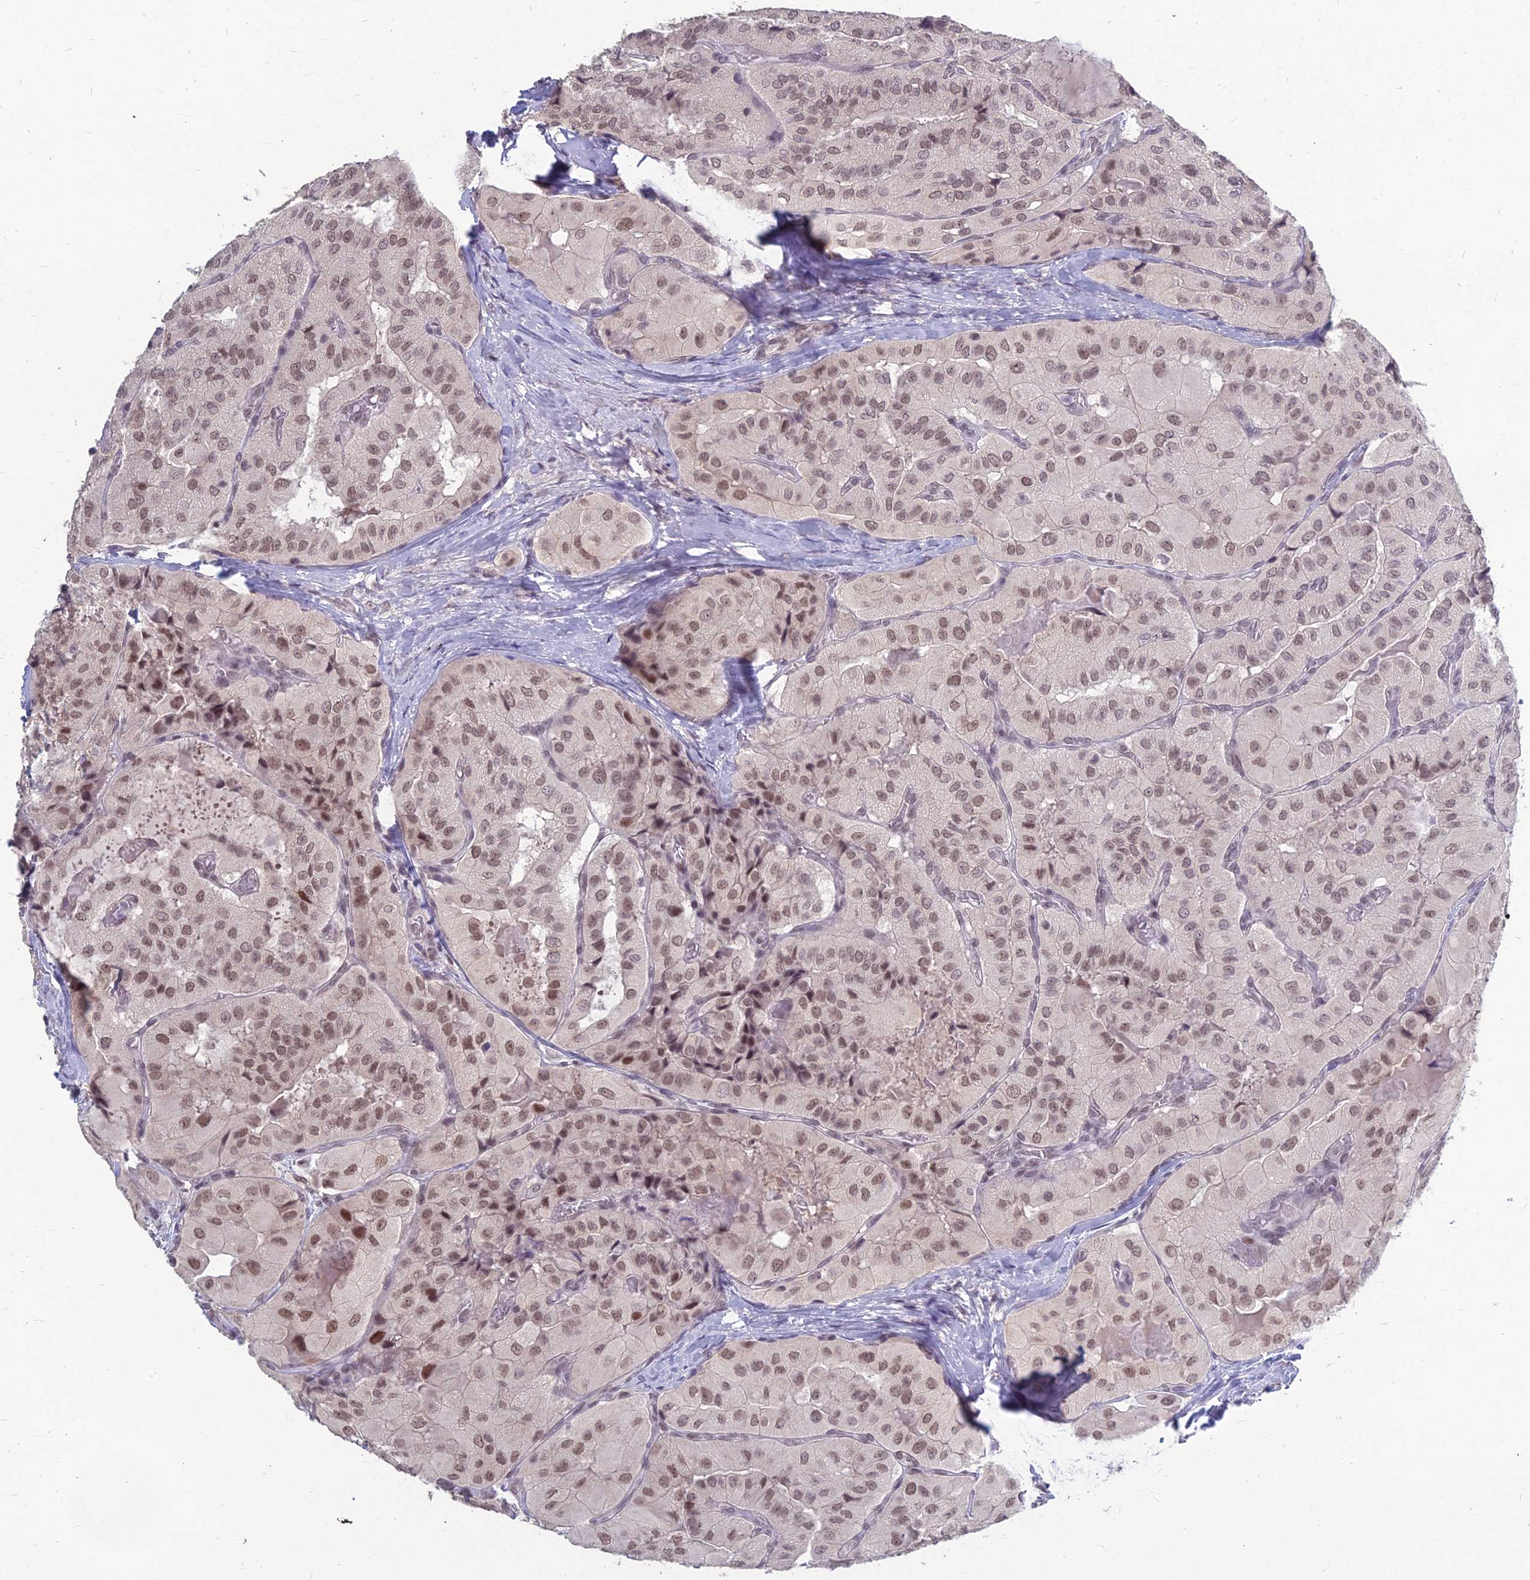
{"staining": {"intensity": "moderate", "quantity": ">75%", "location": "nuclear"}, "tissue": "thyroid cancer", "cell_type": "Tumor cells", "image_type": "cancer", "snomed": [{"axis": "morphology", "description": "Normal tissue, NOS"}, {"axis": "morphology", "description": "Papillary adenocarcinoma, NOS"}, {"axis": "topography", "description": "Thyroid gland"}], "caption": "An immunohistochemistry (IHC) image of tumor tissue is shown. Protein staining in brown labels moderate nuclear positivity in thyroid cancer (papillary adenocarcinoma) within tumor cells. (Stains: DAB in brown, nuclei in blue, Microscopy: brightfield microscopy at high magnification).", "gene": "KAT7", "patient": {"sex": "female", "age": 59}}